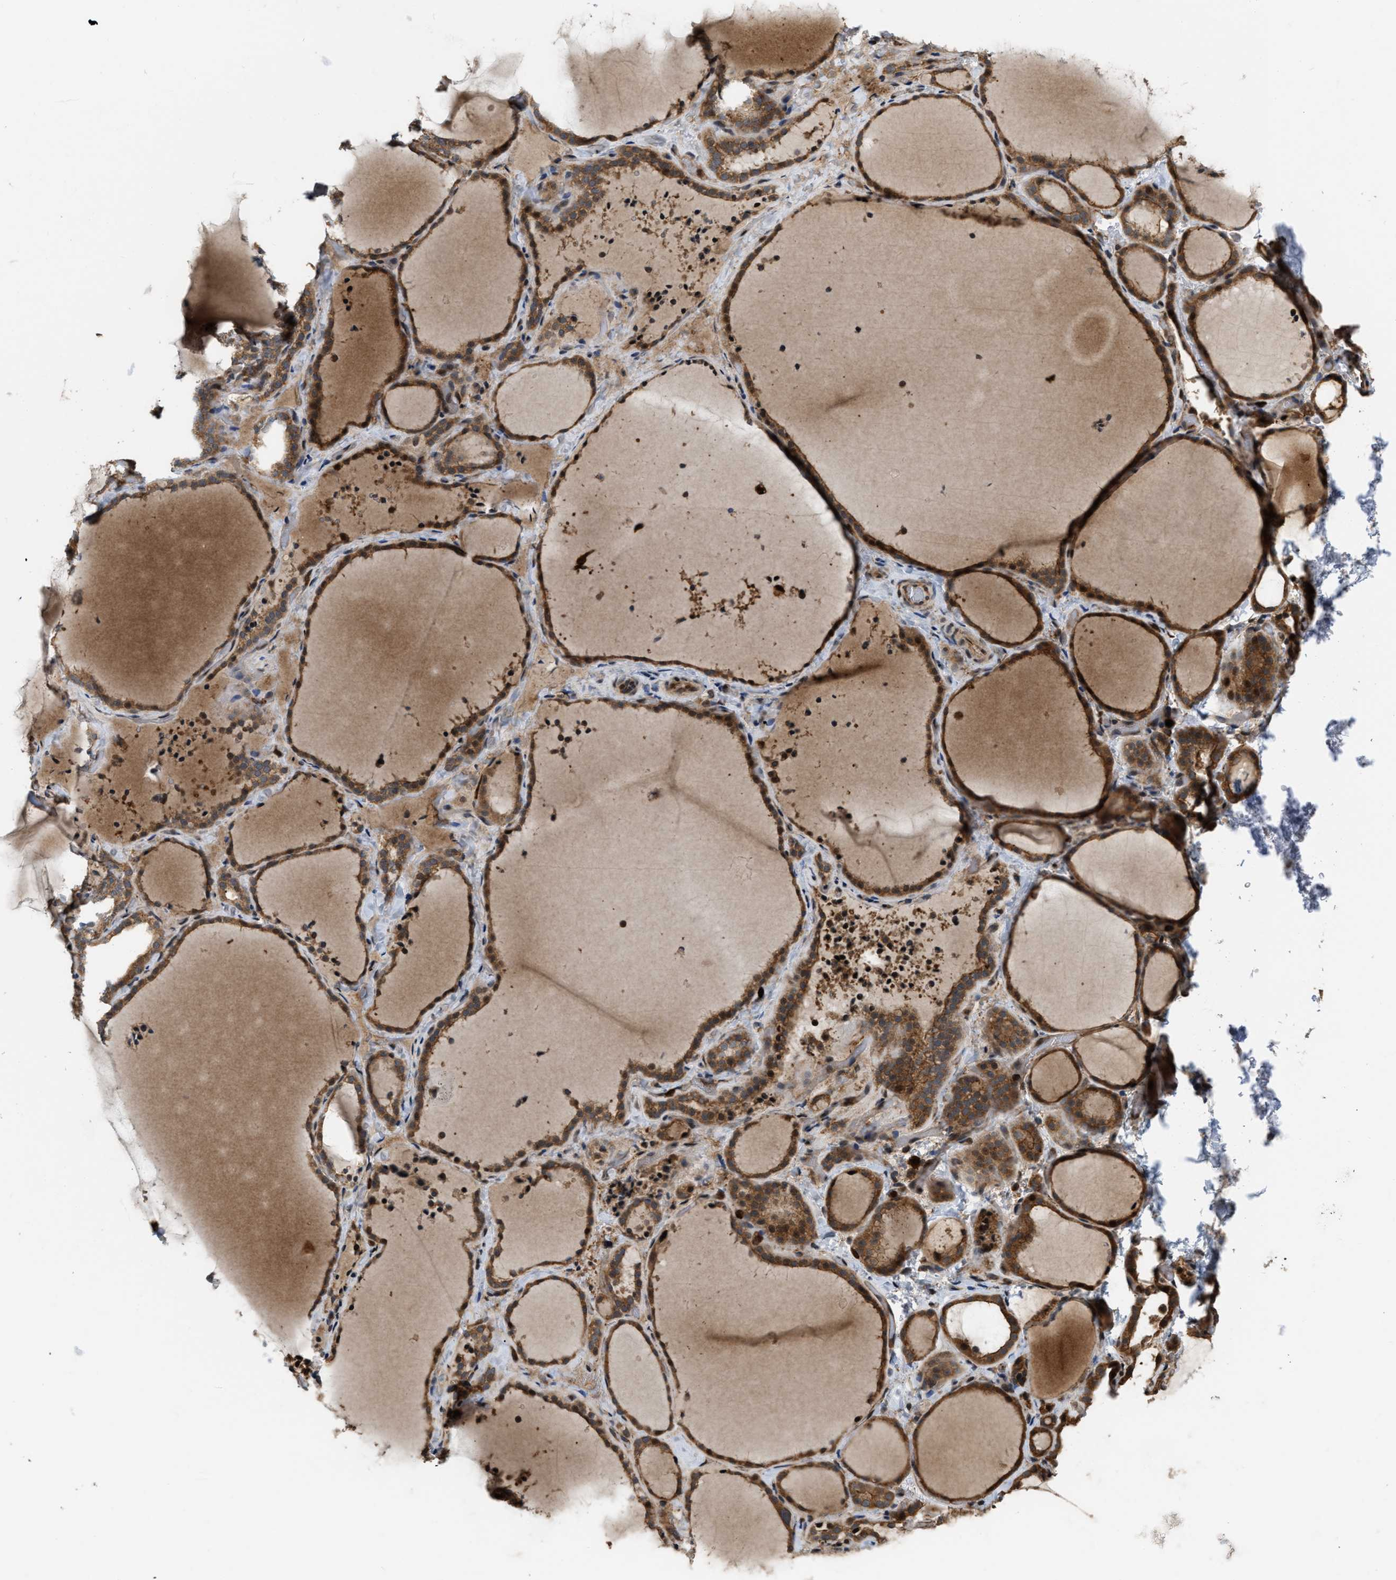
{"staining": {"intensity": "strong", "quantity": ">75%", "location": "cytoplasmic/membranous"}, "tissue": "thyroid gland", "cell_type": "Glandular cells", "image_type": "normal", "snomed": [{"axis": "morphology", "description": "Normal tissue, NOS"}, {"axis": "topography", "description": "Thyroid gland"}], "caption": "An image of human thyroid gland stained for a protein exhibits strong cytoplasmic/membranous brown staining in glandular cells. The protein of interest is shown in brown color, while the nuclei are stained blue.", "gene": "IQCE", "patient": {"sex": "female", "age": 22}}